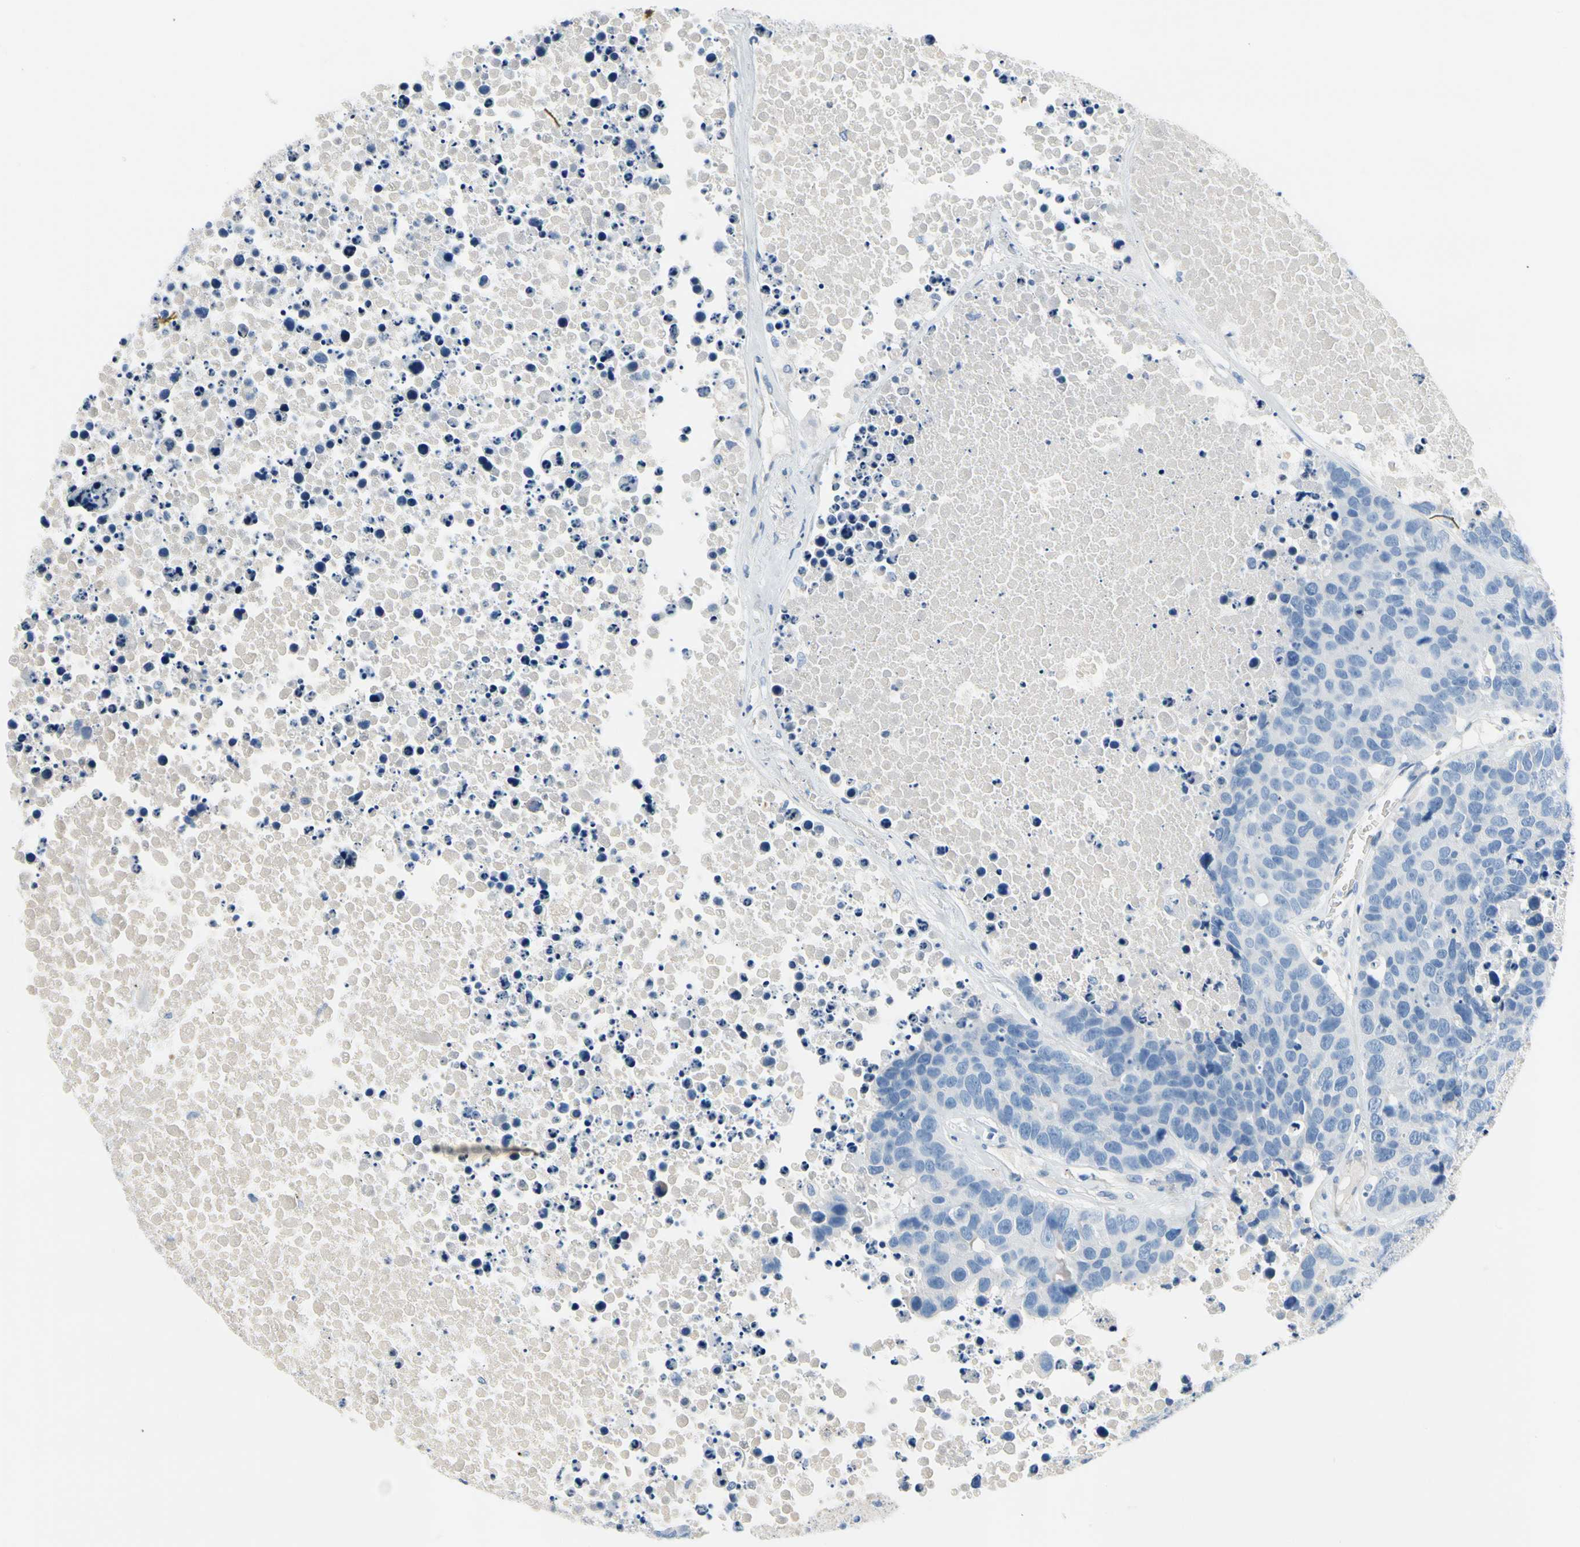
{"staining": {"intensity": "negative", "quantity": "none", "location": "none"}, "tissue": "carcinoid", "cell_type": "Tumor cells", "image_type": "cancer", "snomed": [{"axis": "morphology", "description": "Carcinoid, malignant, NOS"}, {"axis": "topography", "description": "Lung"}], "caption": "A micrograph of malignant carcinoid stained for a protein displays no brown staining in tumor cells.", "gene": "CA14", "patient": {"sex": "male", "age": 60}}